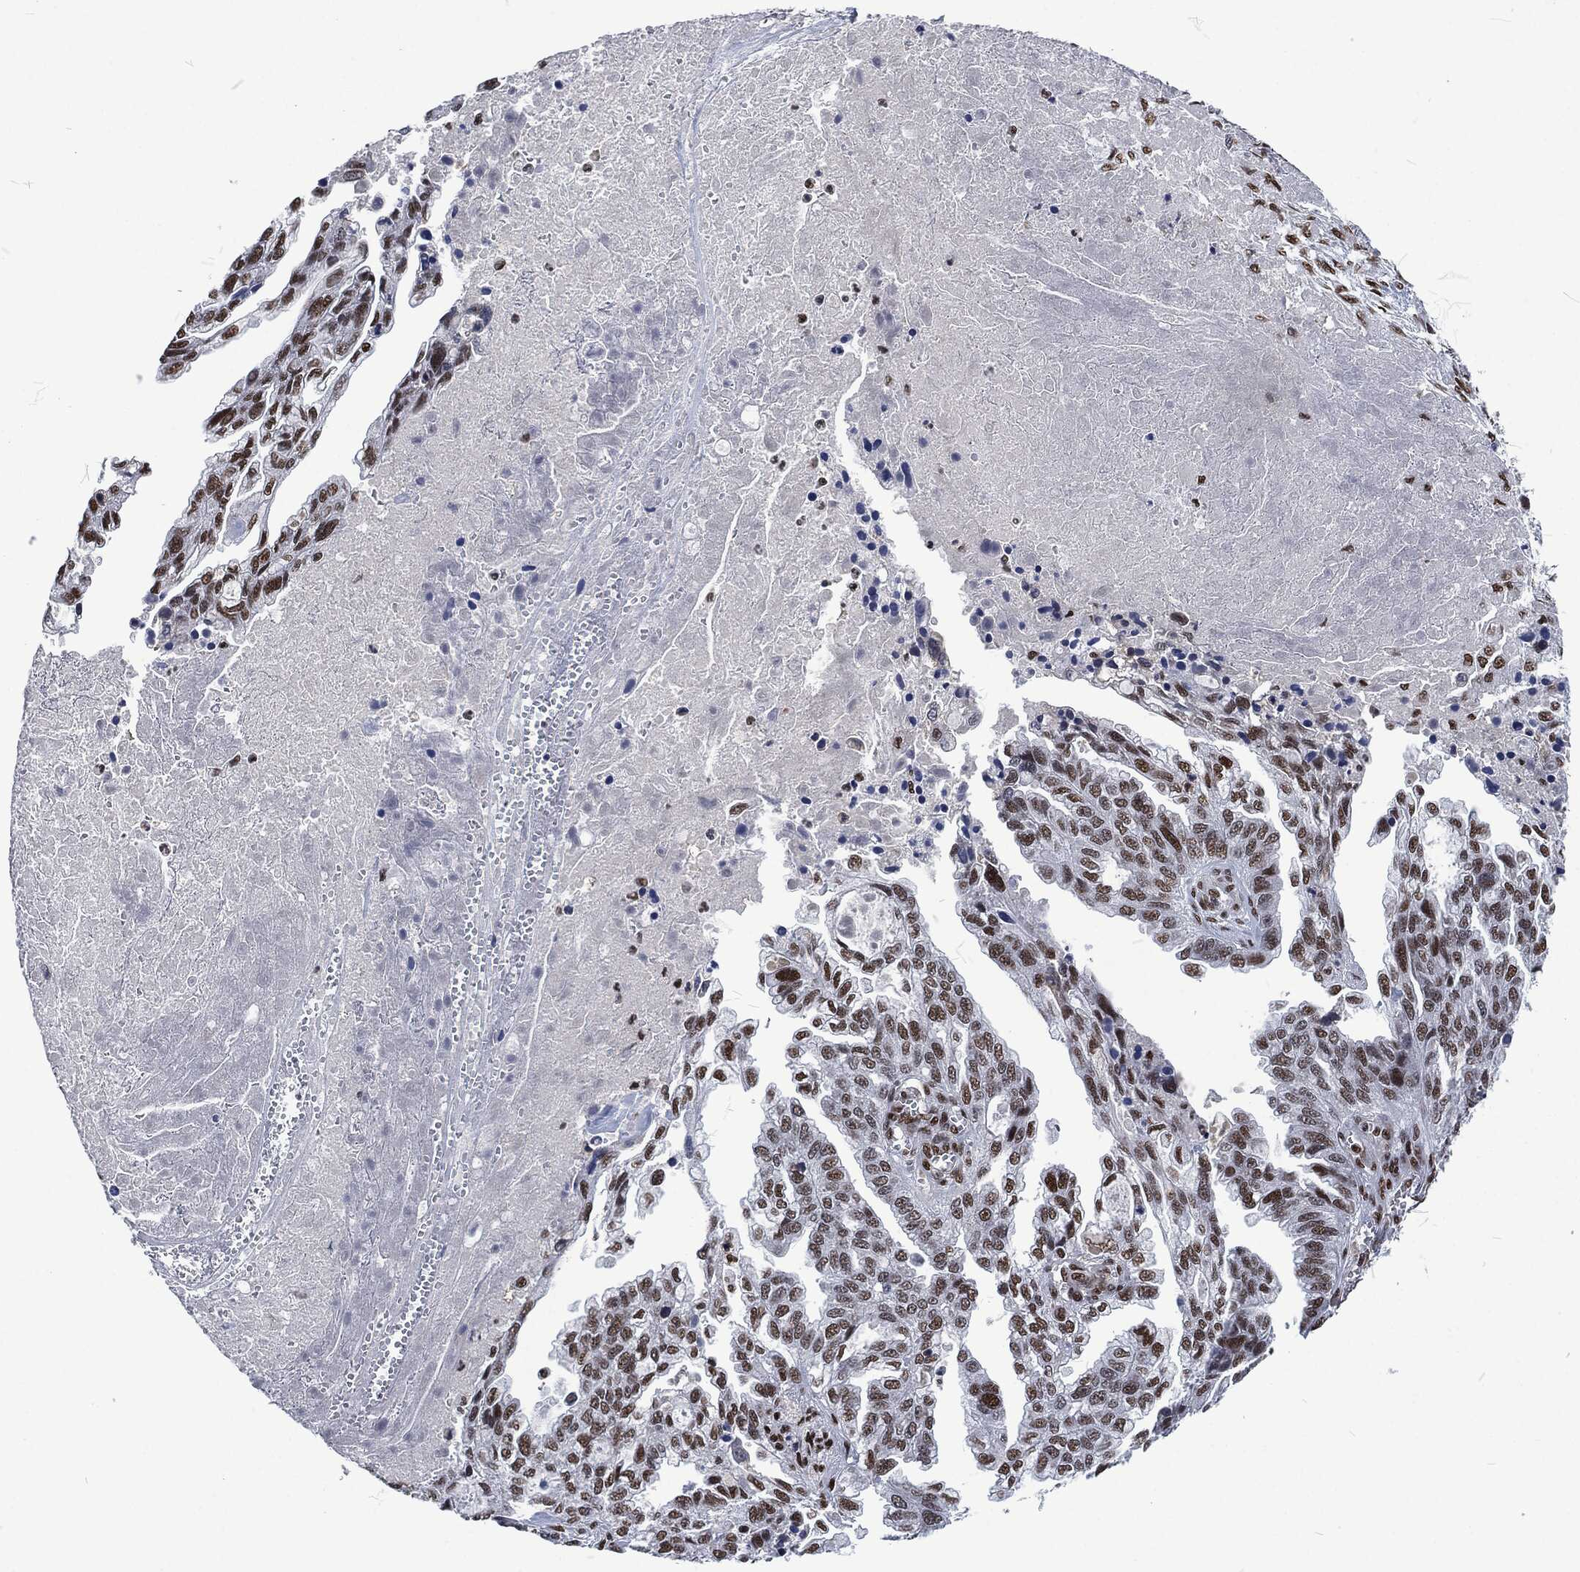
{"staining": {"intensity": "moderate", "quantity": "25%-75%", "location": "nuclear"}, "tissue": "ovarian cancer", "cell_type": "Tumor cells", "image_type": "cancer", "snomed": [{"axis": "morphology", "description": "Cystadenocarcinoma, serous, NOS"}, {"axis": "topography", "description": "Ovary"}], "caption": "A histopathology image of human serous cystadenocarcinoma (ovarian) stained for a protein demonstrates moderate nuclear brown staining in tumor cells. (IHC, brightfield microscopy, high magnification).", "gene": "DCPS", "patient": {"sex": "female", "age": 51}}